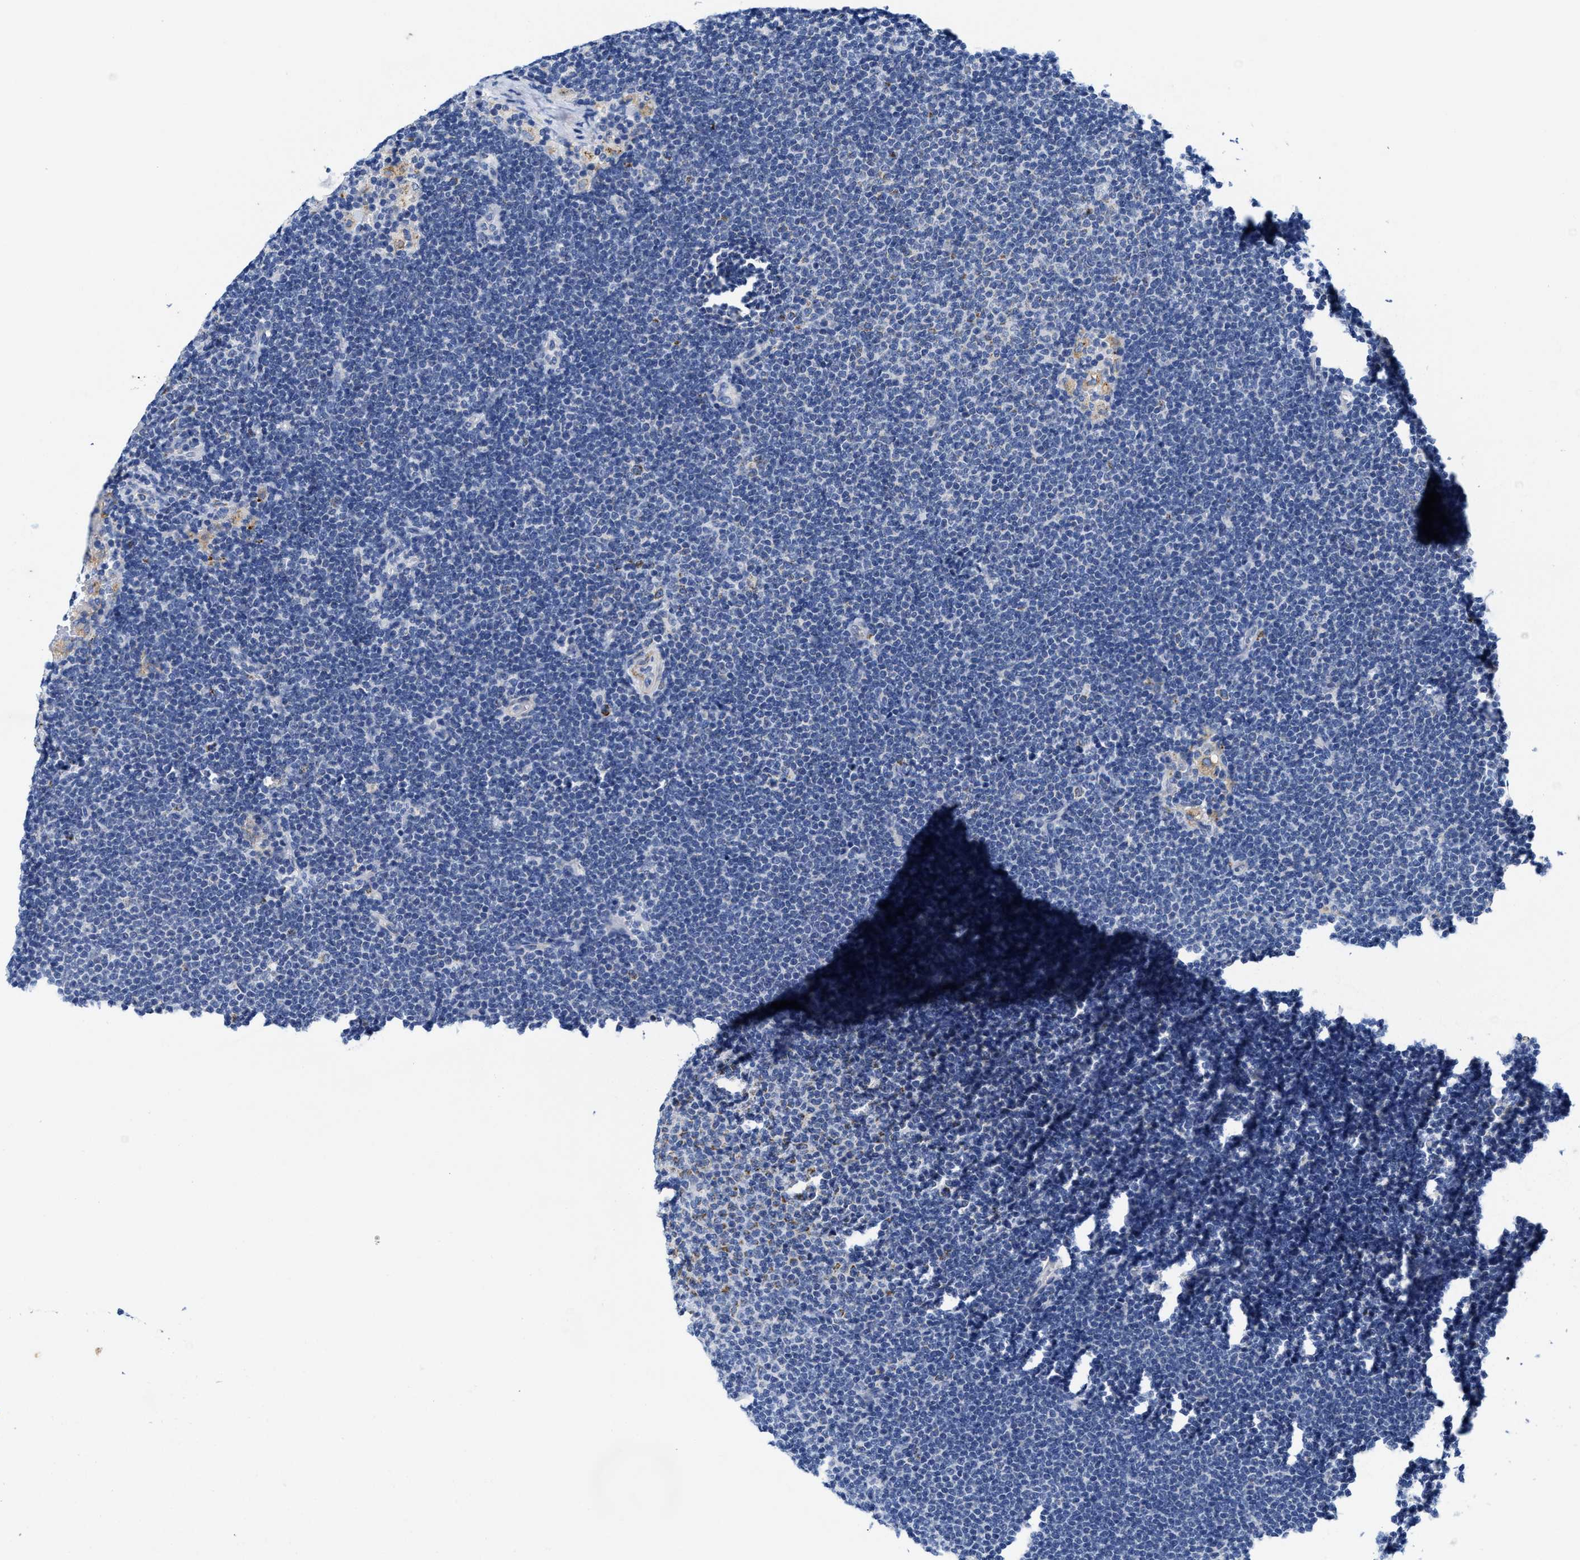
{"staining": {"intensity": "negative", "quantity": "none", "location": "none"}, "tissue": "lymphoma", "cell_type": "Tumor cells", "image_type": "cancer", "snomed": [{"axis": "morphology", "description": "Malignant lymphoma, non-Hodgkin's type, Low grade"}, {"axis": "topography", "description": "Lymph node"}], "caption": "Photomicrograph shows no protein staining in tumor cells of lymphoma tissue.", "gene": "TBRG4", "patient": {"sex": "female", "age": 53}}